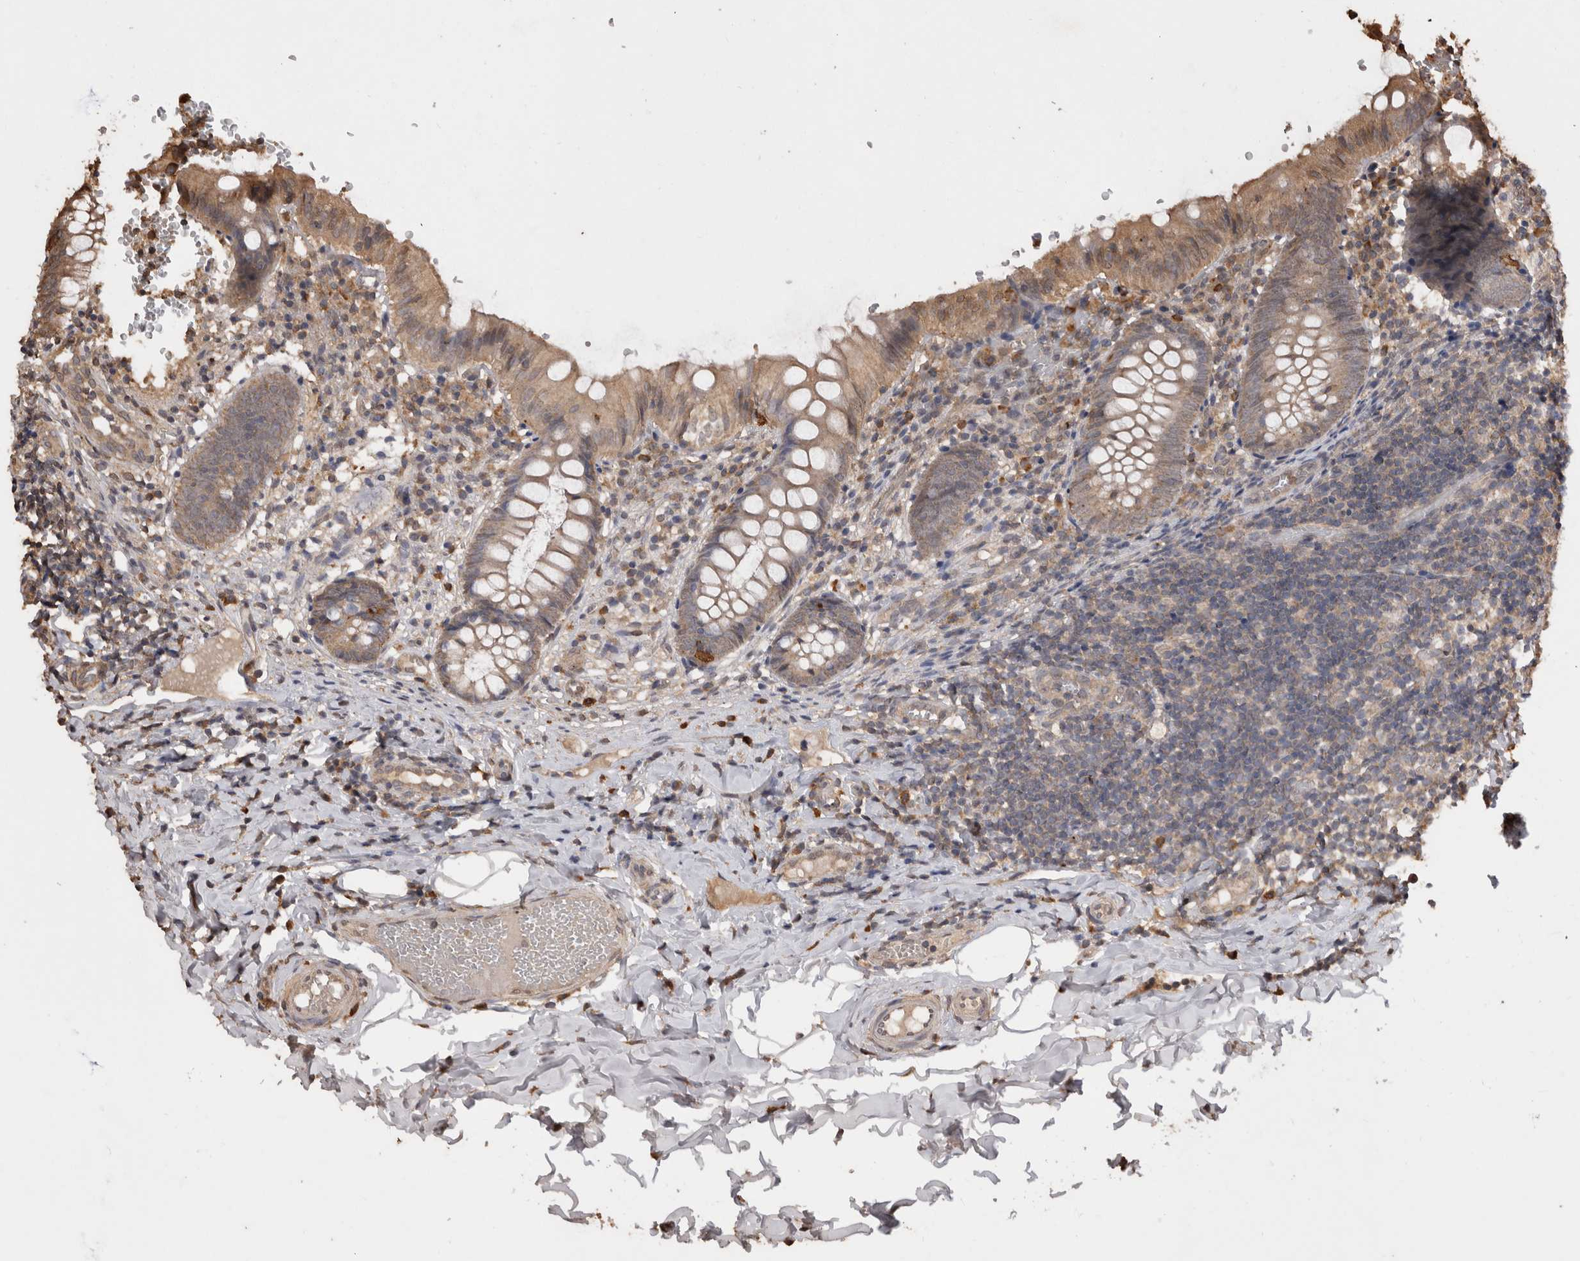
{"staining": {"intensity": "moderate", "quantity": "25%-75%", "location": "cytoplasmic/membranous"}, "tissue": "appendix", "cell_type": "Glandular cells", "image_type": "normal", "snomed": [{"axis": "morphology", "description": "Normal tissue, NOS"}, {"axis": "topography", "description": "Appendix"}], "caption": "DAB (3,3'-diaminobenzidine) immunohistochemical staining of unremarkable appendix reveals moderate cytoplasmic/membranous protein staining in about 25%-75% of glandular cells.", "gene": "SOCS5", "patient": {"sex": "male", "age": 8}}